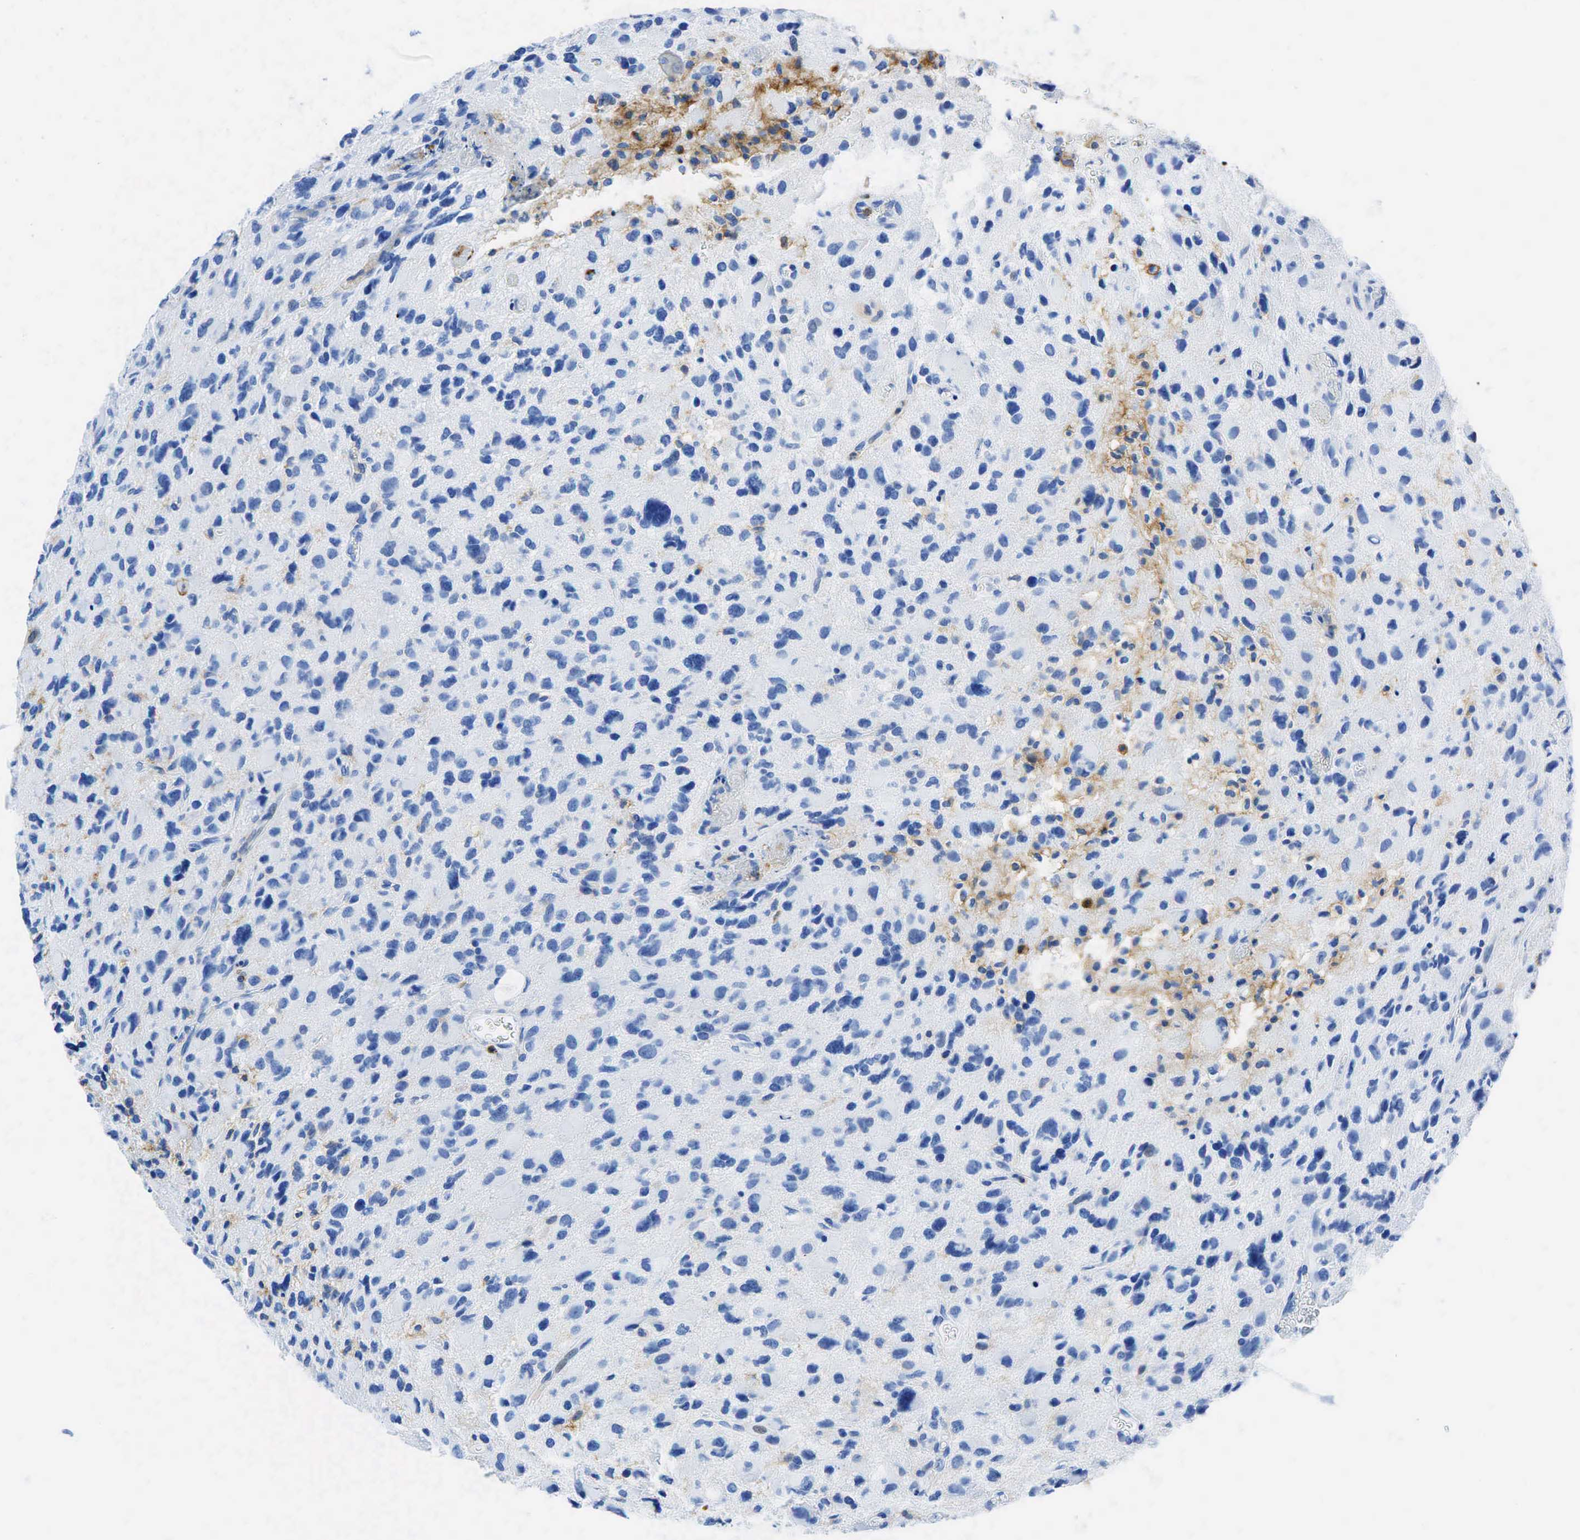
{"staining": {"intensity": "negative", "quantity": "none", "location": "none"}, "tissue": "glioma", "cell_type": "Tumor cells", "image_type": "cancer", "snomed": [{"axis": "morphology", "description": "Glioma, malignant, High grade"}, {"axis": "topography", "description": "Brain"}], "caption": "Tumor cells show no significant protein positivity in glioma. (DAB (3,3'-diaminobenzidine) immunohistochemistry (IHC), high magnification).", "gene": "PTPRC", "patient": {"sex": "male", "age": 69}}